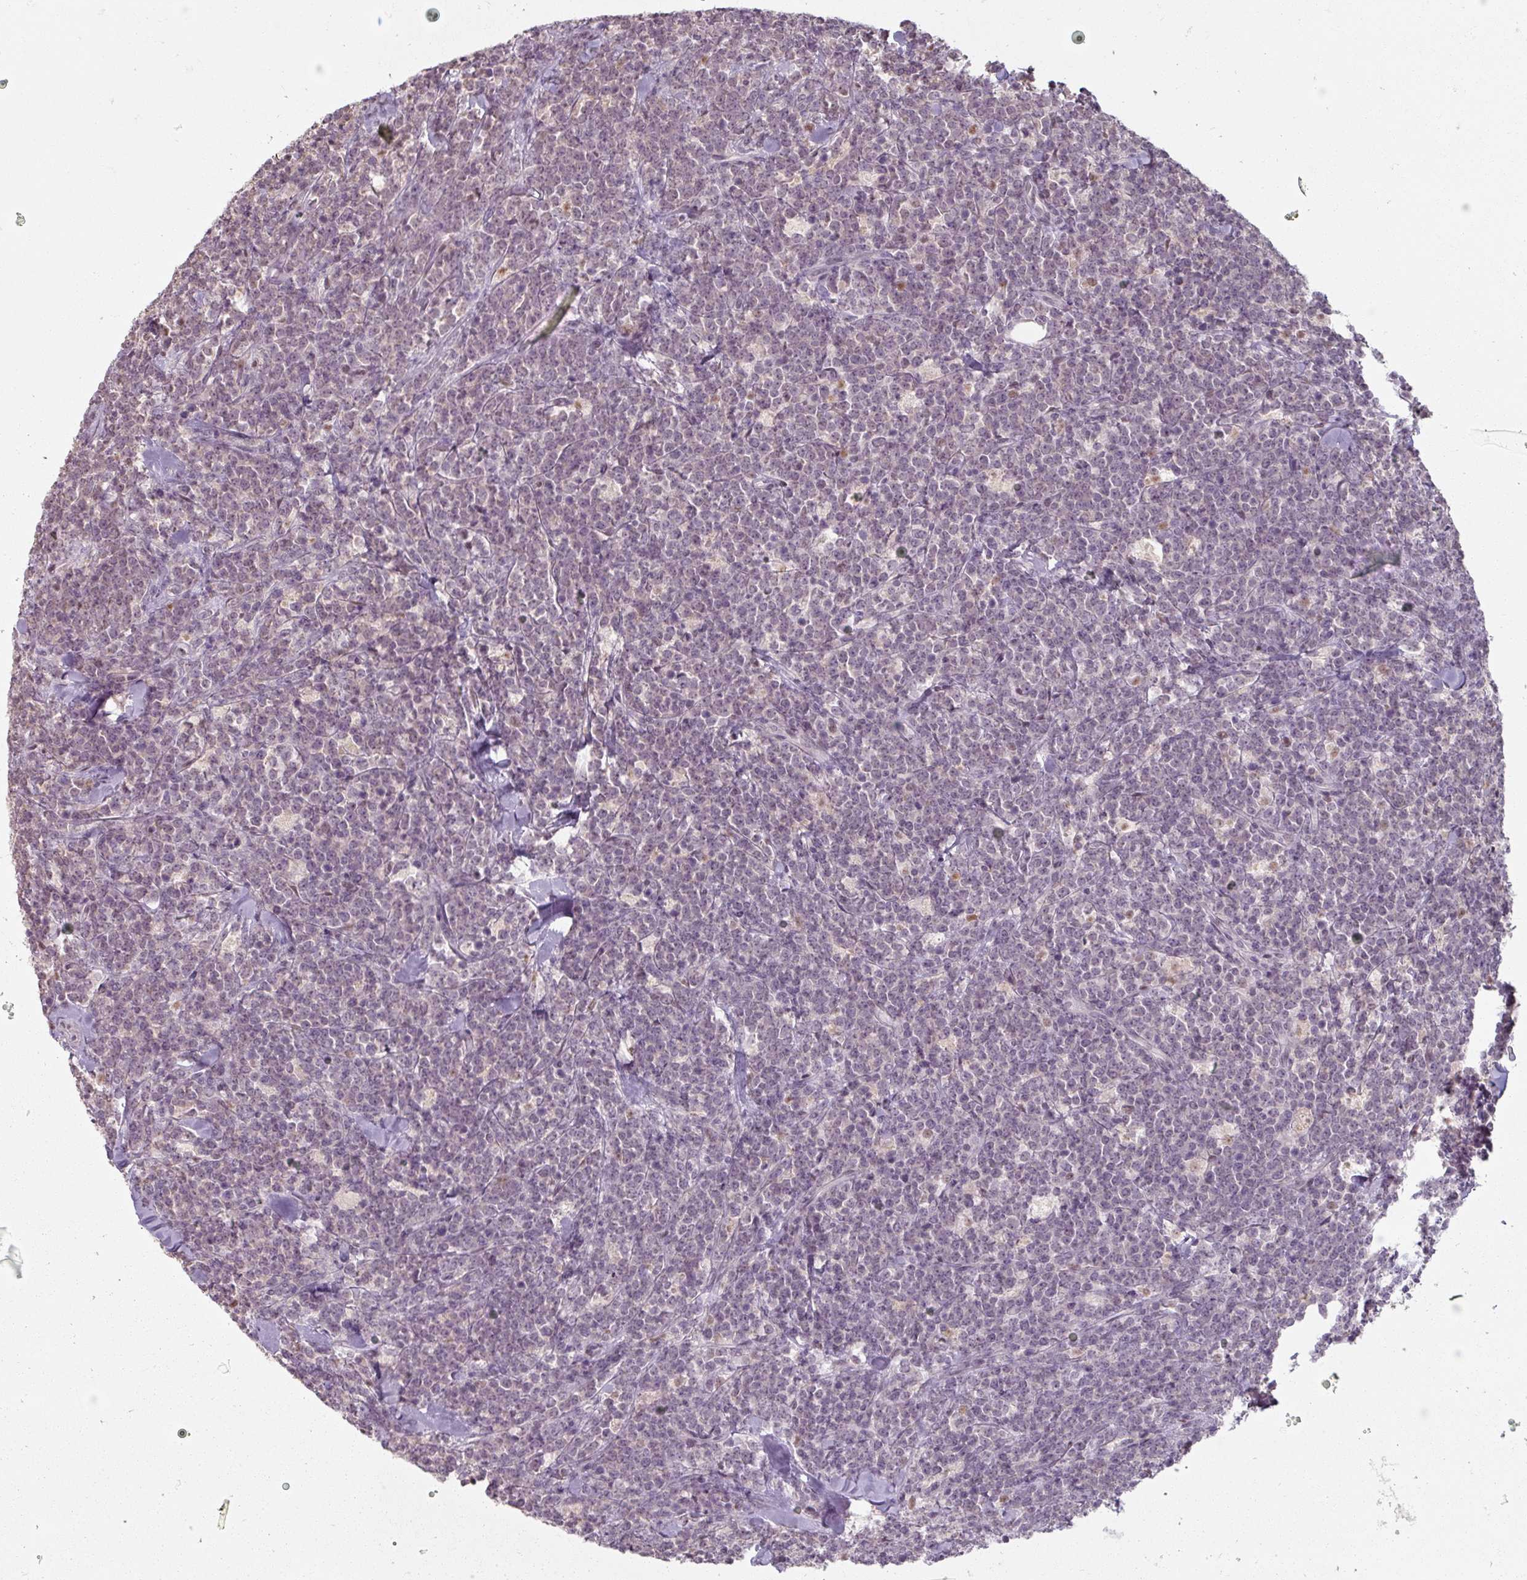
{"staining": {"intensity": "negative", "quantity": "none", "location": "none"}, "tissue": "lymphoma", "cell_type": "Tumor cells", "image_type": "cancer", "snomed": [{"axis": "morphology", "description": "Malignant lymphoma, non-Hodgkin's type, High grade"}, {"axis": "topography", "description": "Small intestine"}, {"axis": "topography", "description": "Colon"}], "caption": "Tumor cells are negative for protein expression in human malignant lymphoma, non-Hodgkin's type (high-grade).", "gene": "ZFTRAF1", "patient": {"sex": "male", "age": 8}}